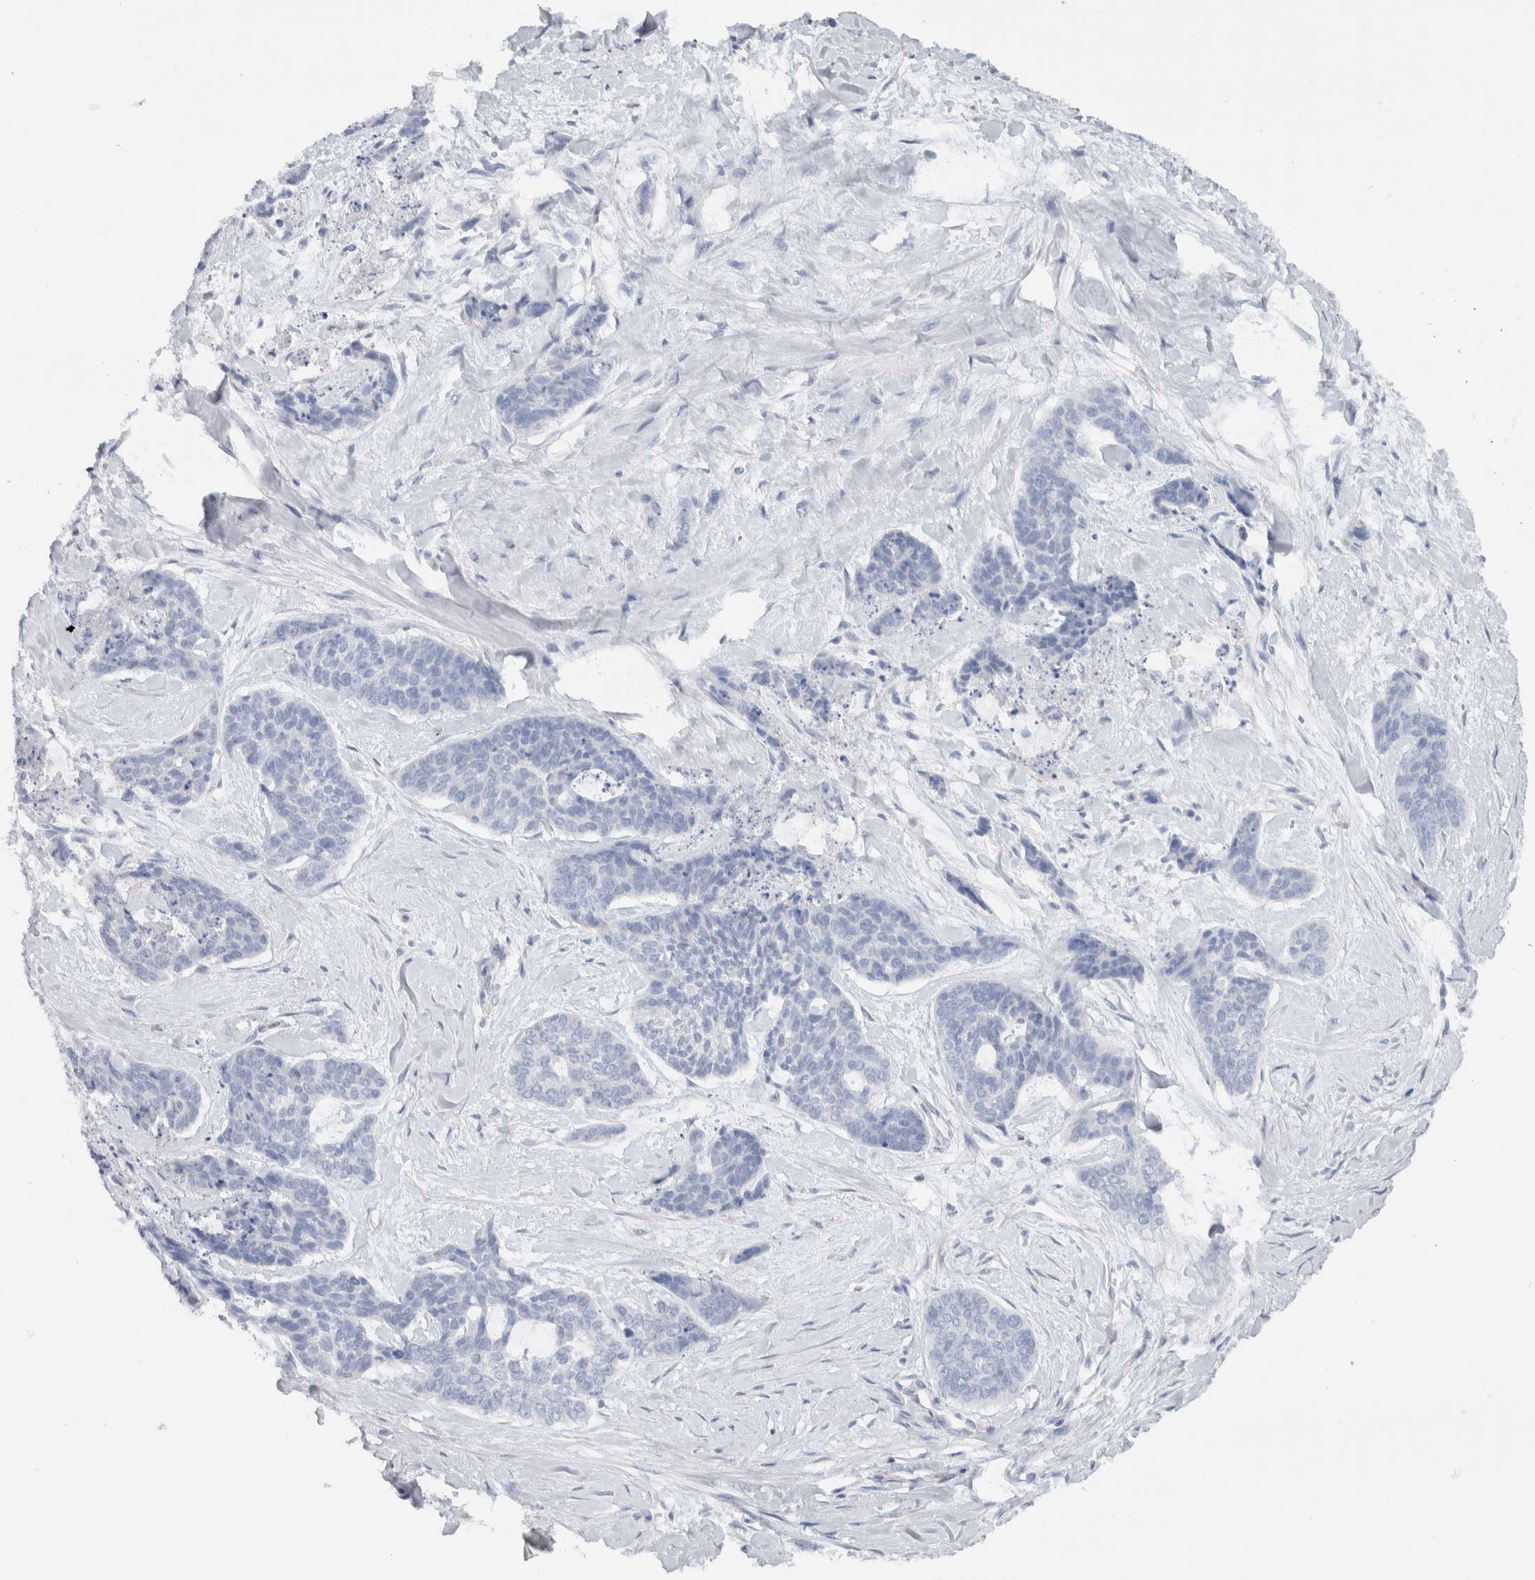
{"staining": {"intensity": "negative", "quantity": "none", "location": "none"}, "tissue": "skin cancer", "cell_type": "Tumor cells", "image_type": "cancer", "snomed": [{"axis": "morphology", "description": "Basal cell carcinoma"}, {"axis": "topography", "description": "Skin"}], "caption": "Basal cell carcinoma (skin) was stained to show a protein in brown. There is no significant staining in tumor cells.", "gene": "NEFM", "patient": {"sex": "female", "age": 64}}